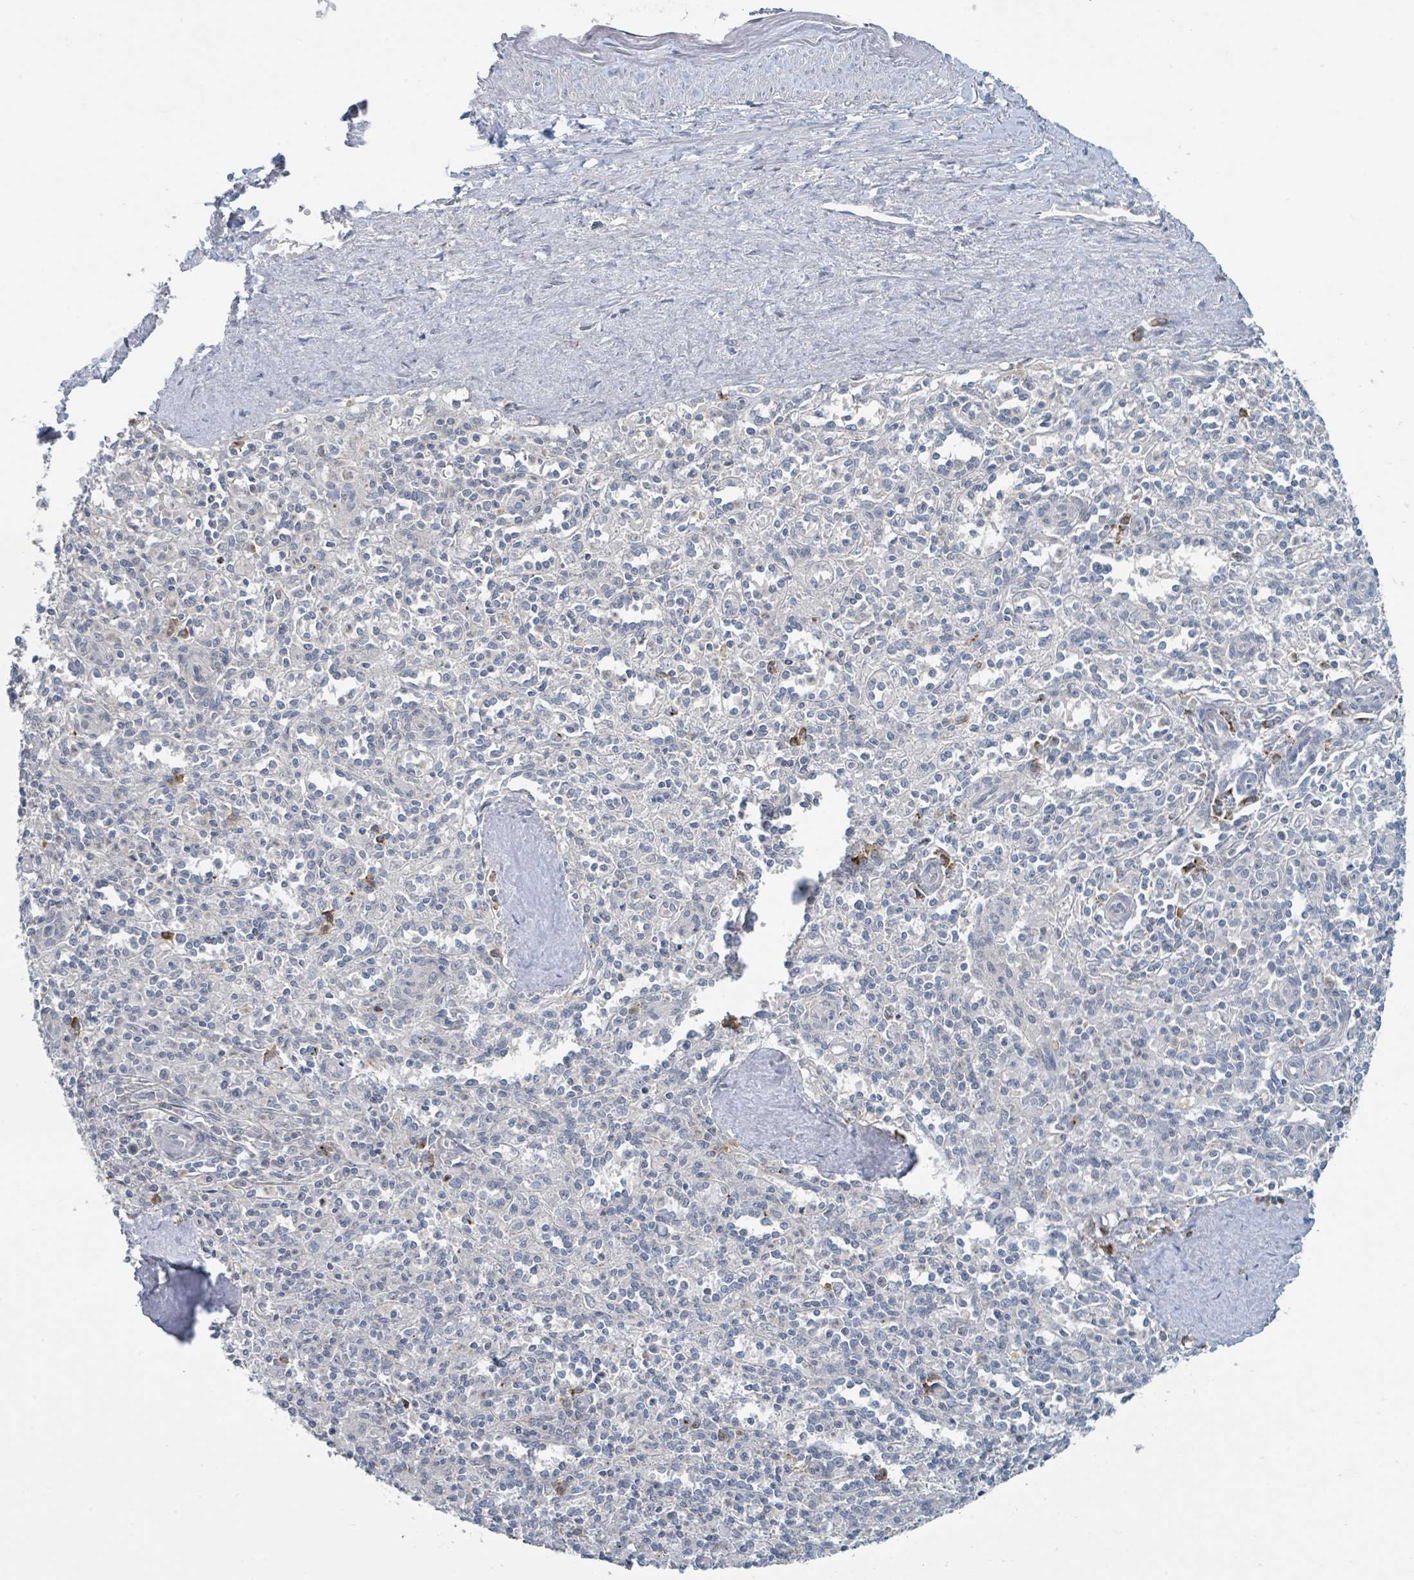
{"staining": {"intensity": "moderate", "quantity": "<25%", "location": "cytoplasmic/membranous"}, "tissue": "spleen", "cell_type": "Cells in red pulp", "image_type": "normal", "snomed": [{"axis": "morphology", "description": "Normal tissue, NOS"}, {"axis": "topography", "description": "Spleen"}], "caption": "Spleen was stained to show a protein in brown. There is low levels of moderate cytoplasmic/membranous expression in about <25% of cells in red pulp. (DAB IHC with brightfield microscopy, high magnification).", "gene": "ANKRD55", "patient": {"sex": "female", "age": 70}}